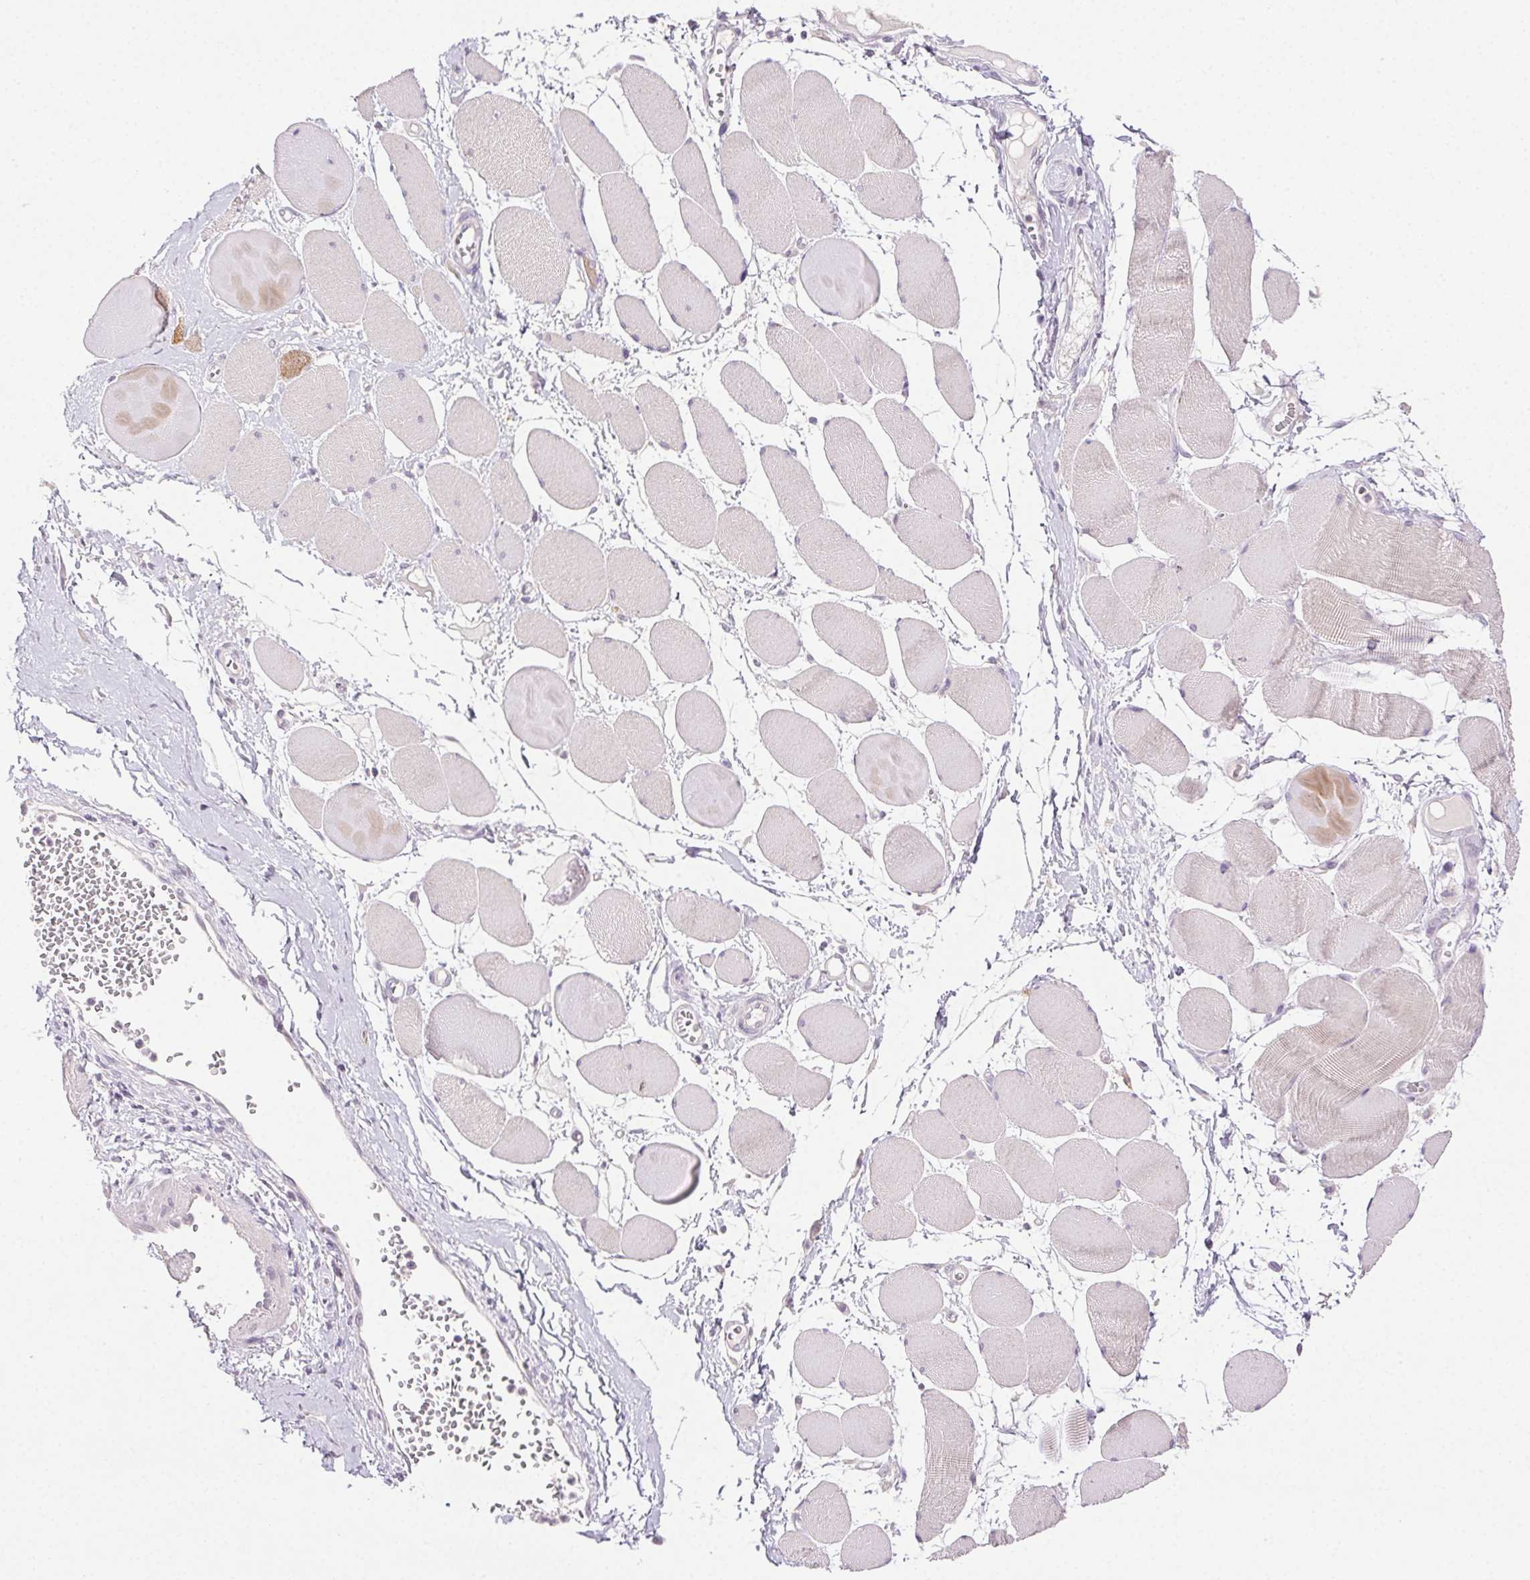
{"staining": {"intensity": "negative", "quantity": "none", "location": "none"}, "tissue": "skeletal muscle", "cell_type": "Myocytes", "image_type": "normal", "snomed": [{"axis": "morphology", "description": "Normal tissue, NOS"}, {"axis": "topography", "description": "Skeletal muscle"}], "caption": "This image is of normal skeletal muscle stained with IHC to label a protein in brown with the nuclei are counter-stained blue. There is no expression in myocytes.", "gene": "AKAP5", "patient": {"sex": "female", "age": 75}}